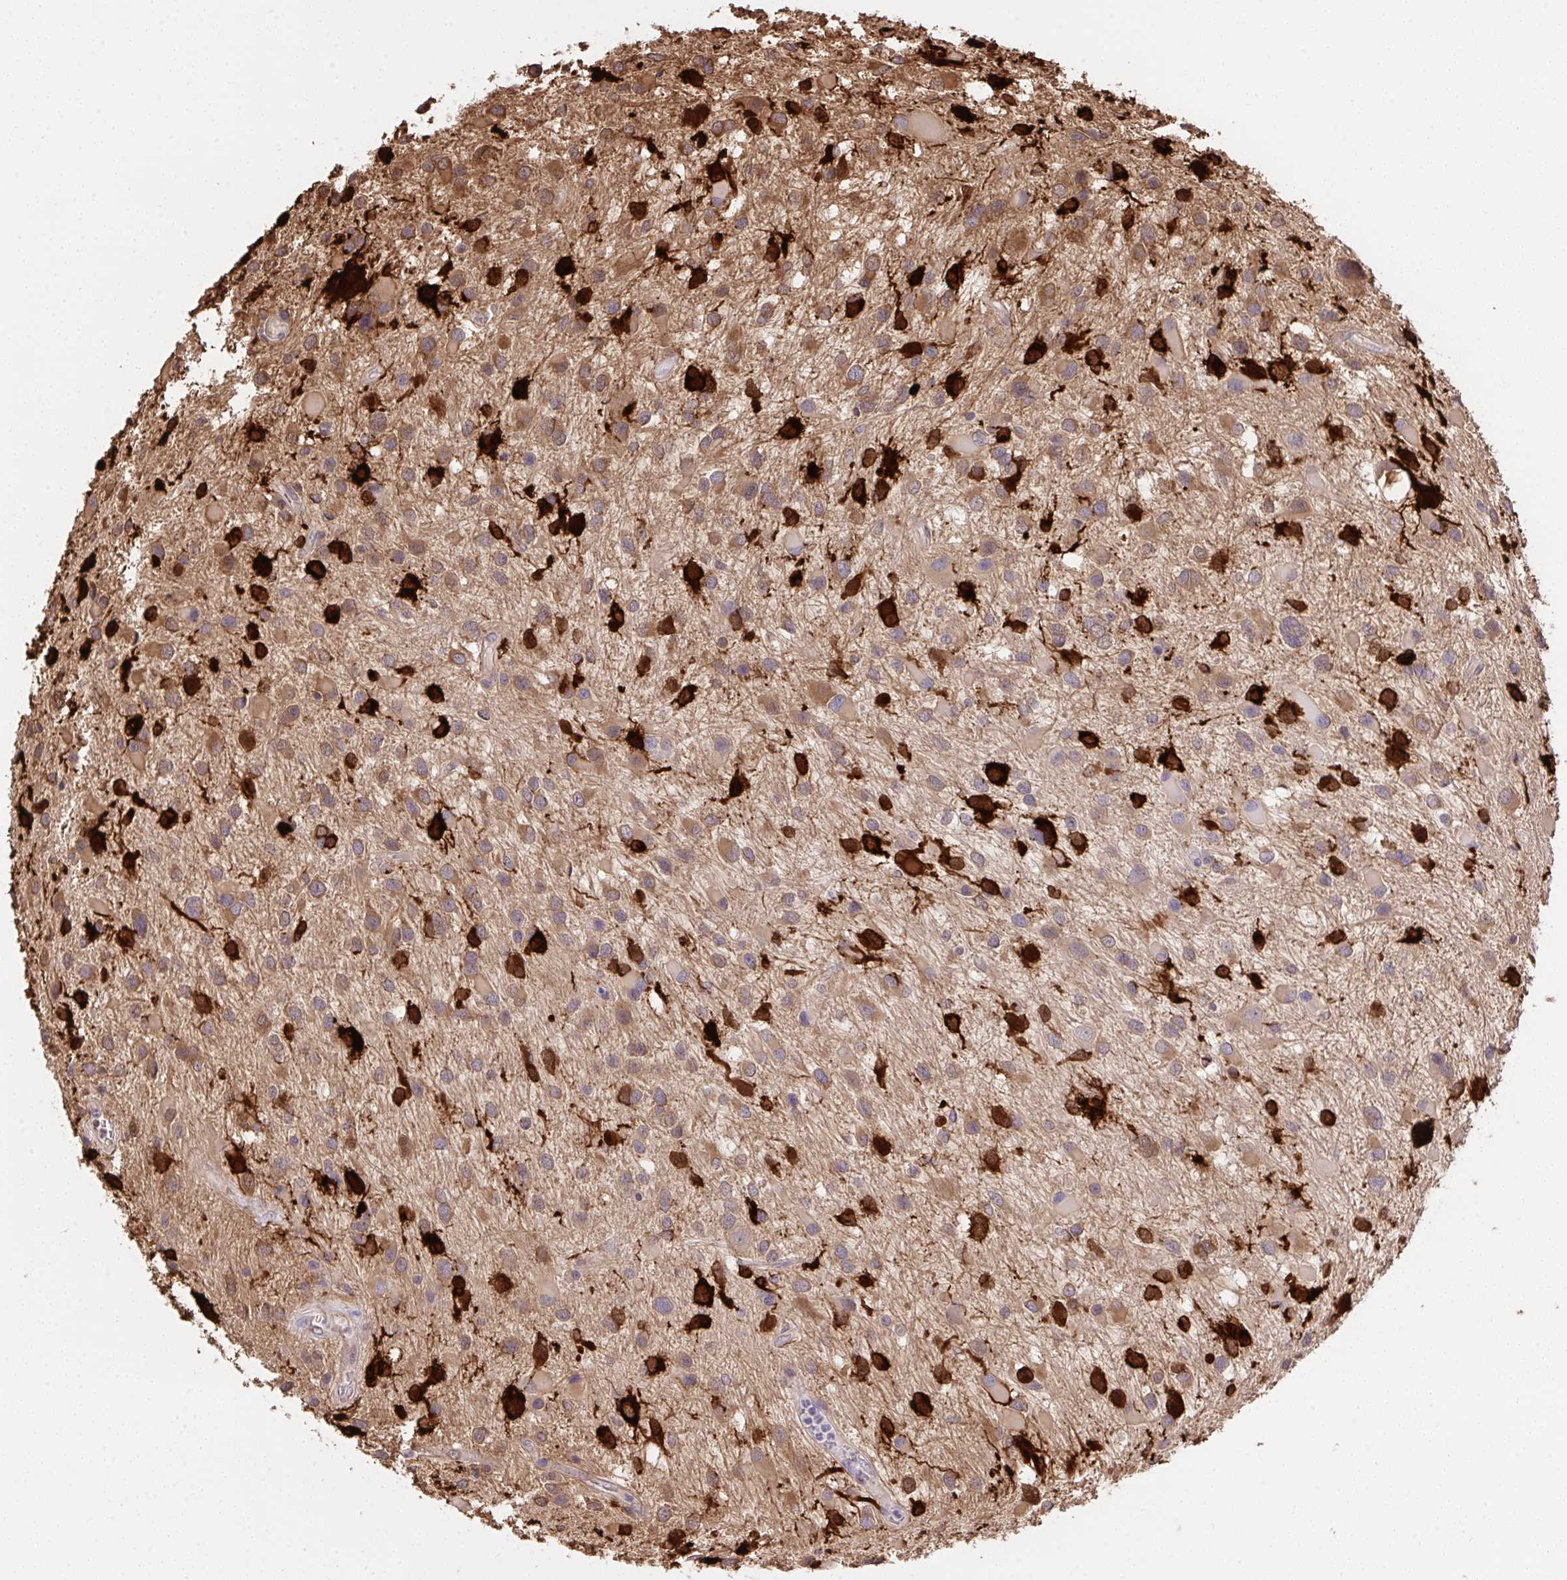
{"staining": {"intensity": "moderate", "quantity": ">75%", "location": "cytoplasmic/membranous"}, "tissue": "glioma", "cell_type": "Tumor cells", "image_type": "cancer", "snomed": [{"axis": "morphology", "description": "Glioma, malignant, Low grade"}, {"axis": "topography", "description": "Brain"}], "caption": "Glioma was stained to show a protein in brown. There is medium levels of moderate cytoplasmic/membranous positivity in approximately >75% of tumor cells. Nuclei are stained in blue.", "gene": "C12orf57", "patient": {"sex": "female", "age": 32}}